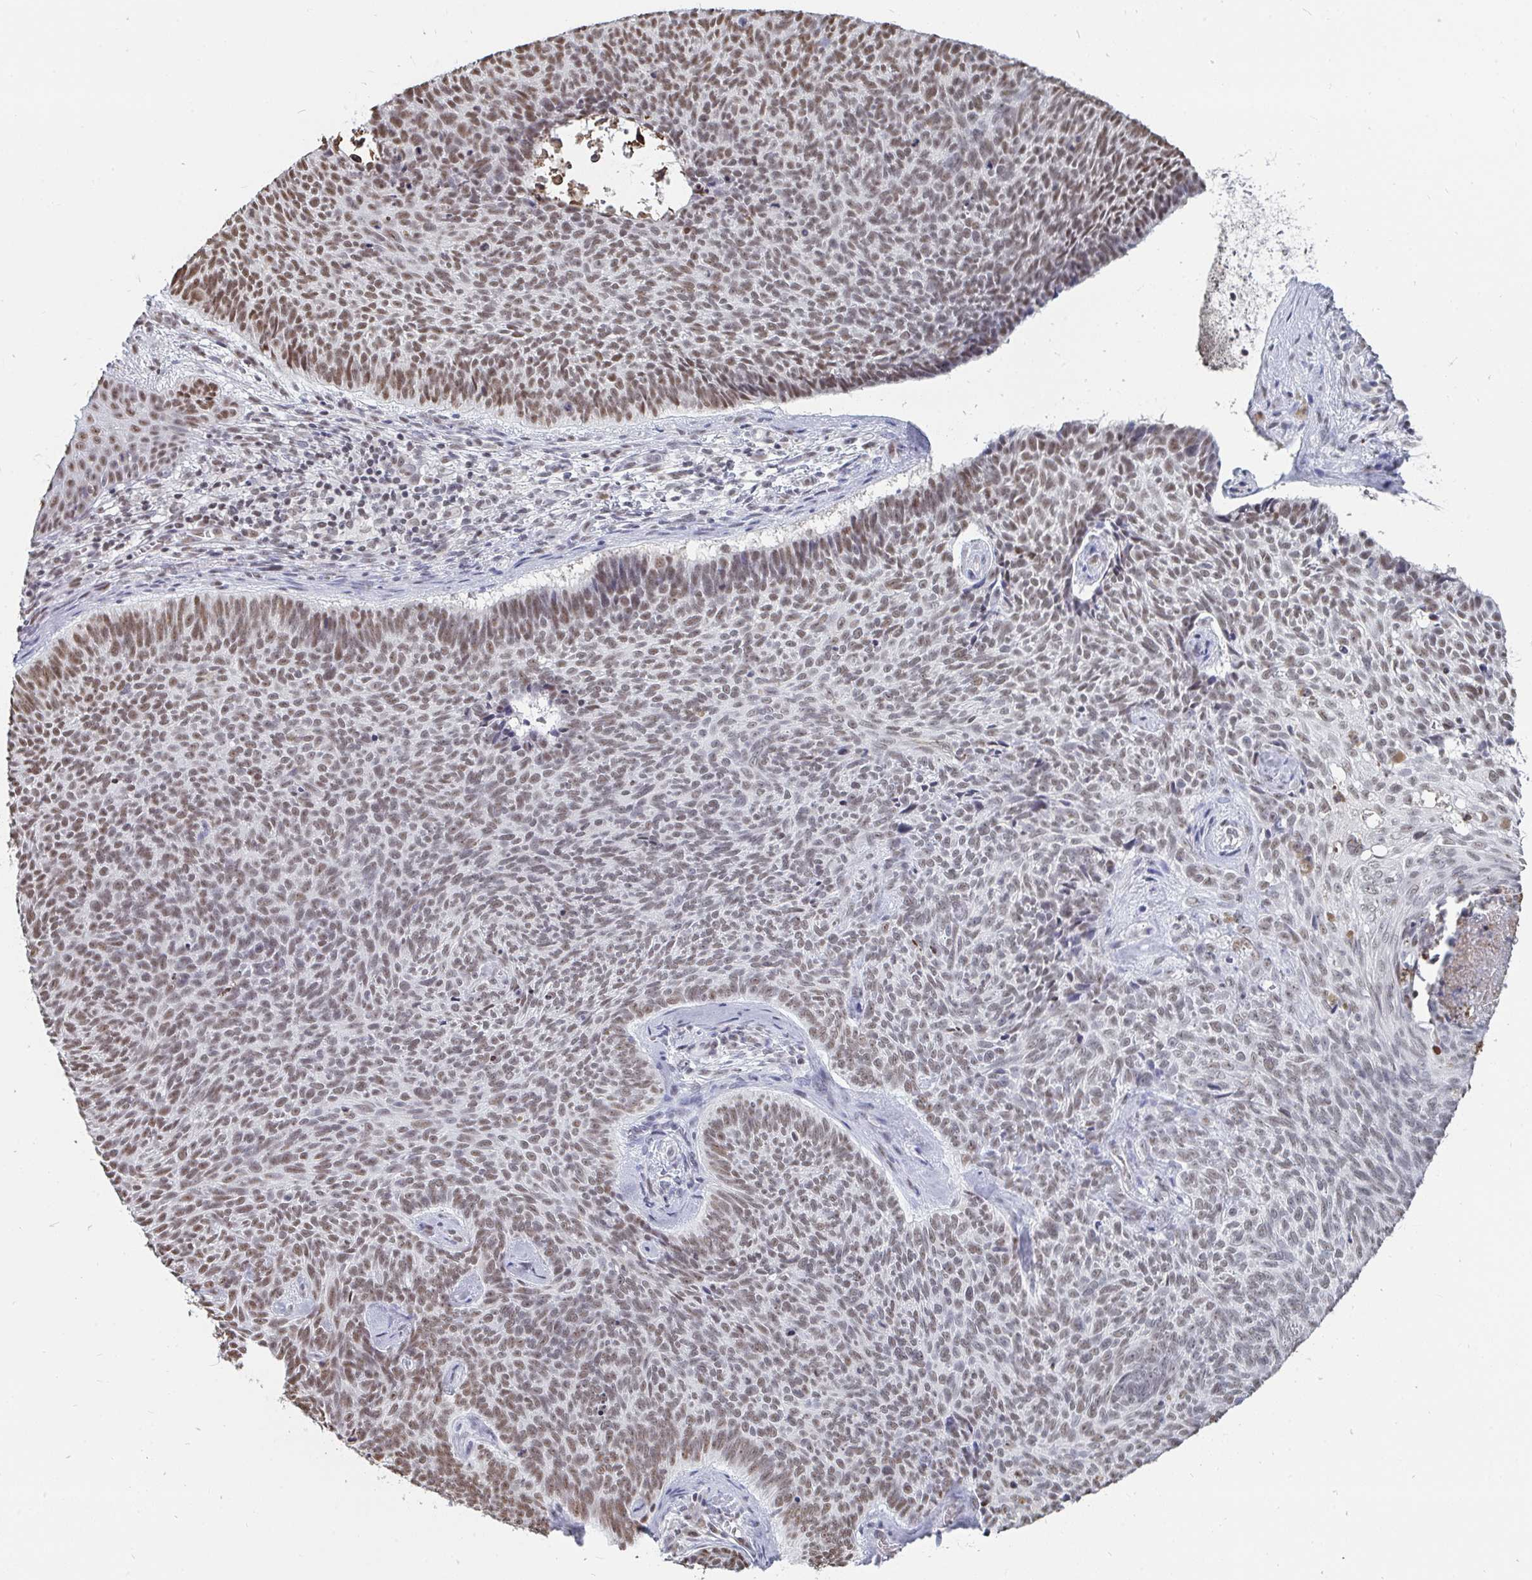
{"staining": {"intensity": "moderate", "quantity": "25%-75%", "location": "nuclear"}, "tissue": "skin cancer", "cell_type": "Tumor cells", "image_type": "cancer", "snomed": [{"axis": "morphology", "description": "Basal cell carcinoma"}, {"axis": "topography", "description": "Skin"}], "caption": "Skin cancer (basal cell carcinoma) stained with a protein marker shows moderate staining in tumor cells.", "gene": "TRIP12", "patient": {"sex": "female", "age": 80}}